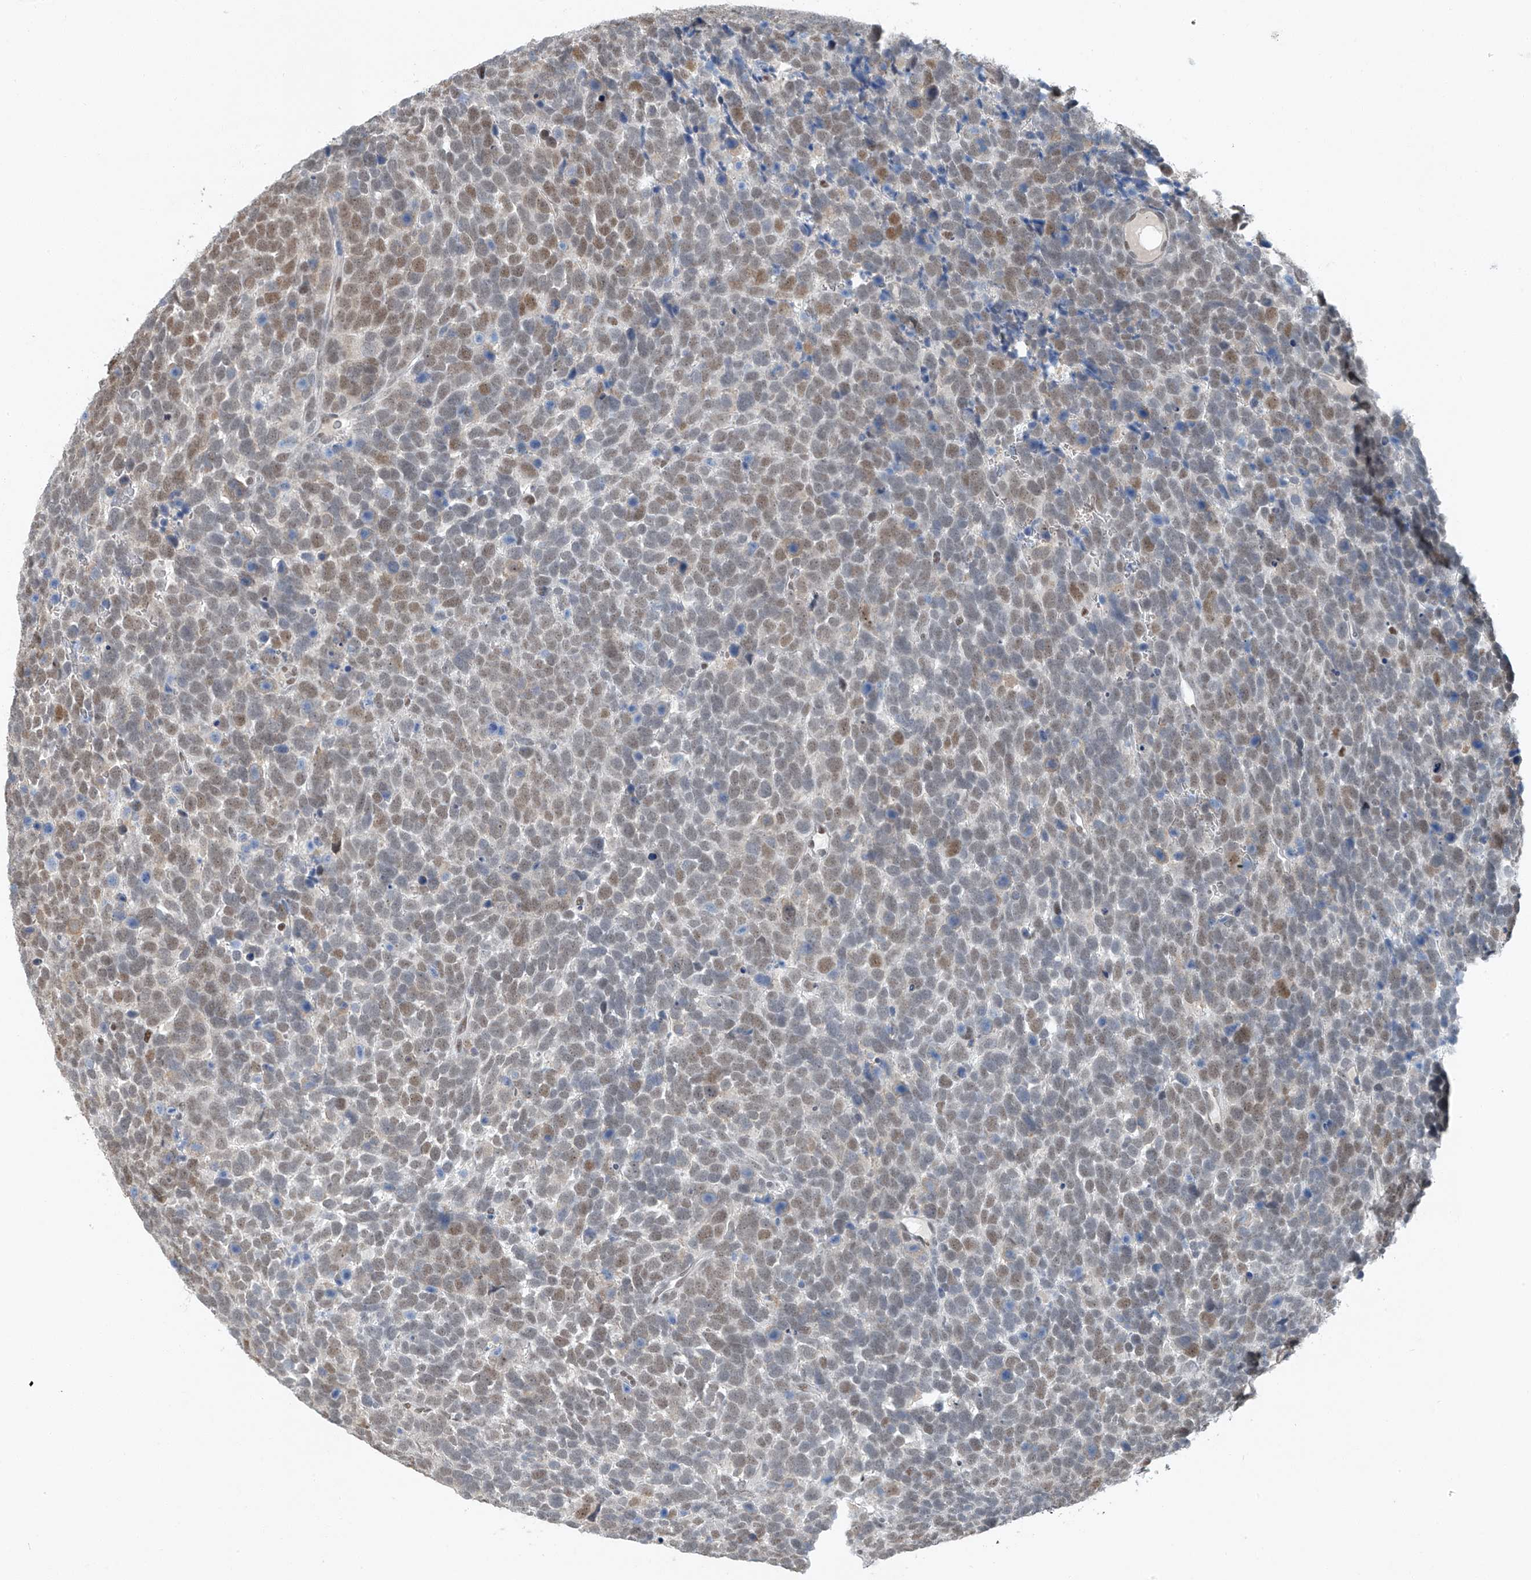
{"staining": {"intensity": "moderate", "quantity": "25%-75%", "location": "nuclear"}, "tissue": "urothelial cancer", "cell_type": "Tumor cells", "image_type": "cancer", "snomed": [{"axis": "morphology", "description": "Urothelial carcinoma, High grade"}, {"axis": "topography", "description": "Urinary bladder"}], "caption": "Moderate nuclear staining for a protein is seen in about 25%-75% of tumor cells of urothelial carcinoma (high-grade) using immunohistochemistry (IHC).", "gene": "TAF8", "patient": {"sex": "female", "age": 82}}